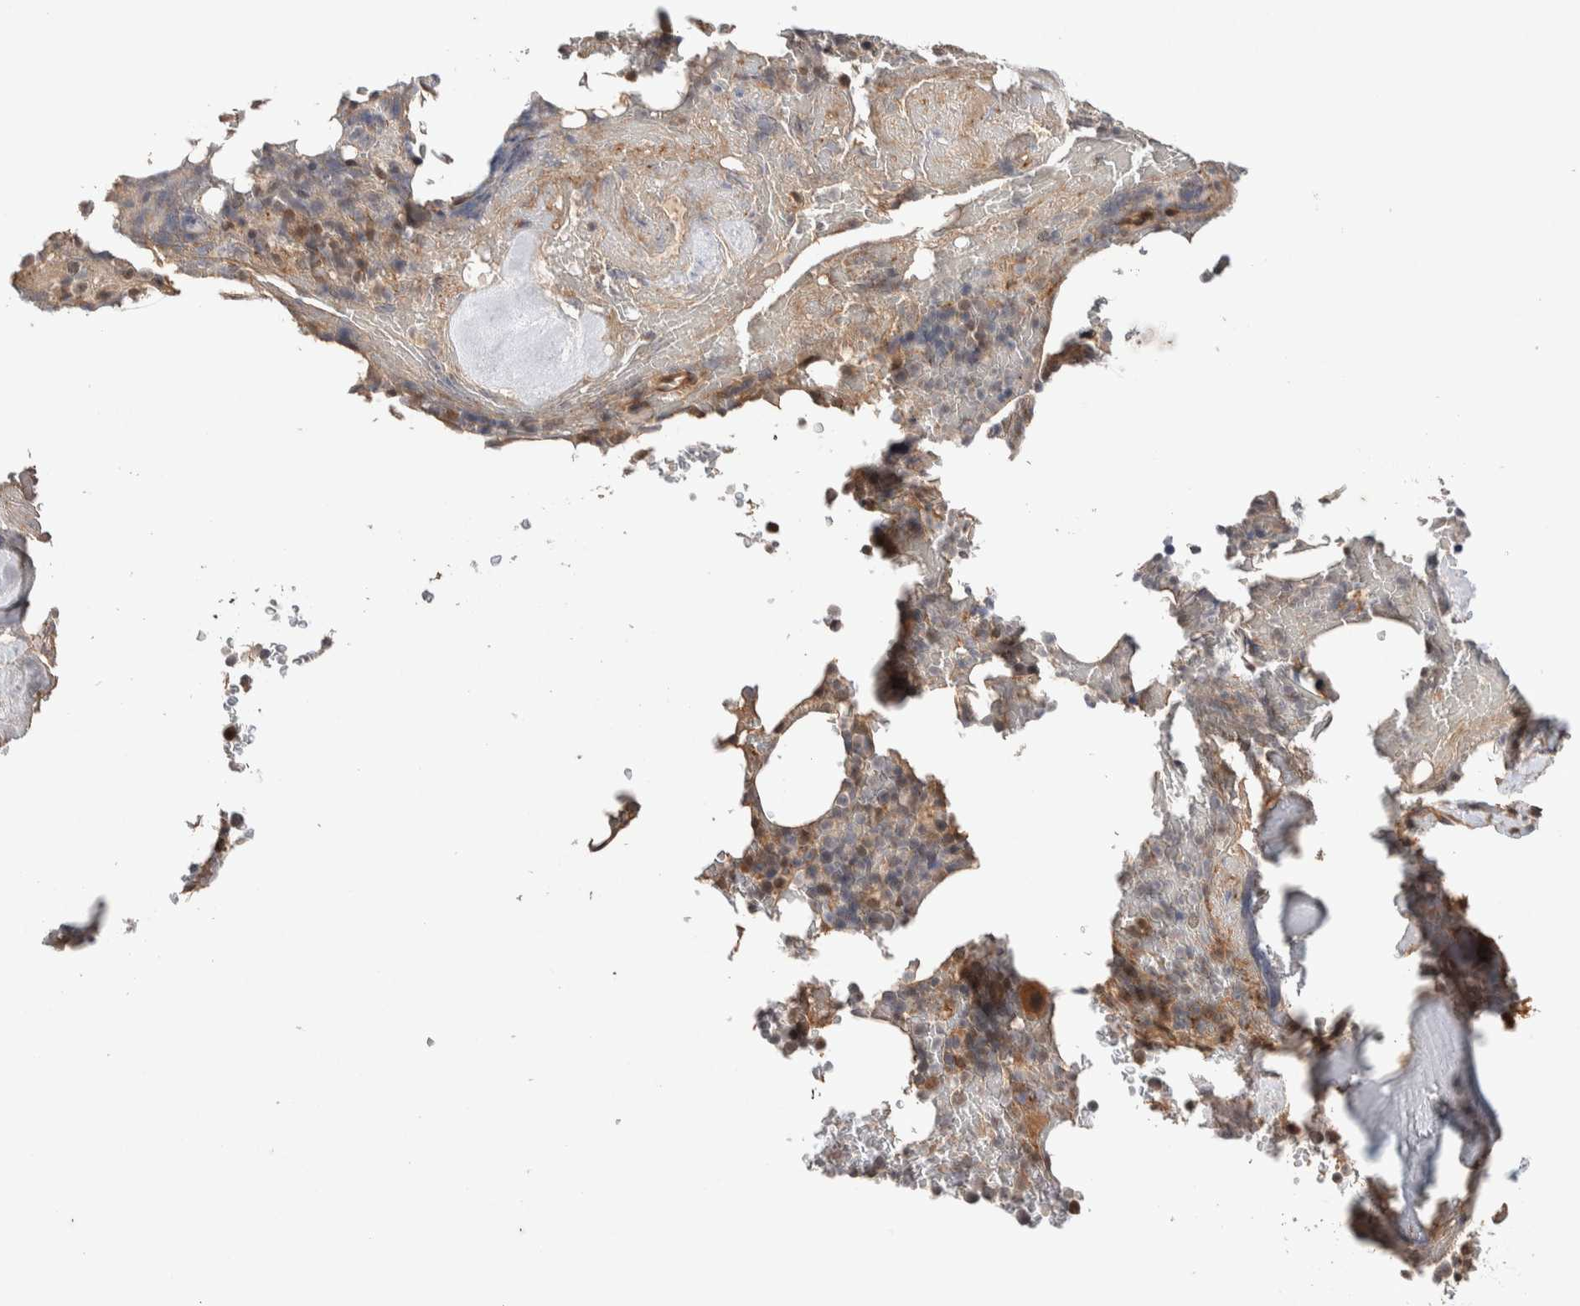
{"staining": {"intensity": "moderate", "quantity": "<25%", "location": "cytoplasmic/membranous,nuclear"}, "tissue": "bone marrow", "cell_type": "Hematopoietic cells", "image_type": "normal", "snomed": [{"axis": "morphology", "description": "Normal tissue, NOS"}, {"axis": "topography", "description": "Bone marrow"}], "caption": "Human bone marrow stained with a brown dye exhibits moderate cytoplasmic/membranous,nuclear positive positivity in approximately <25% of hematopoietic cells.", "gene": "PRDM15", "patient": {"sex": "female", "age": 66}}